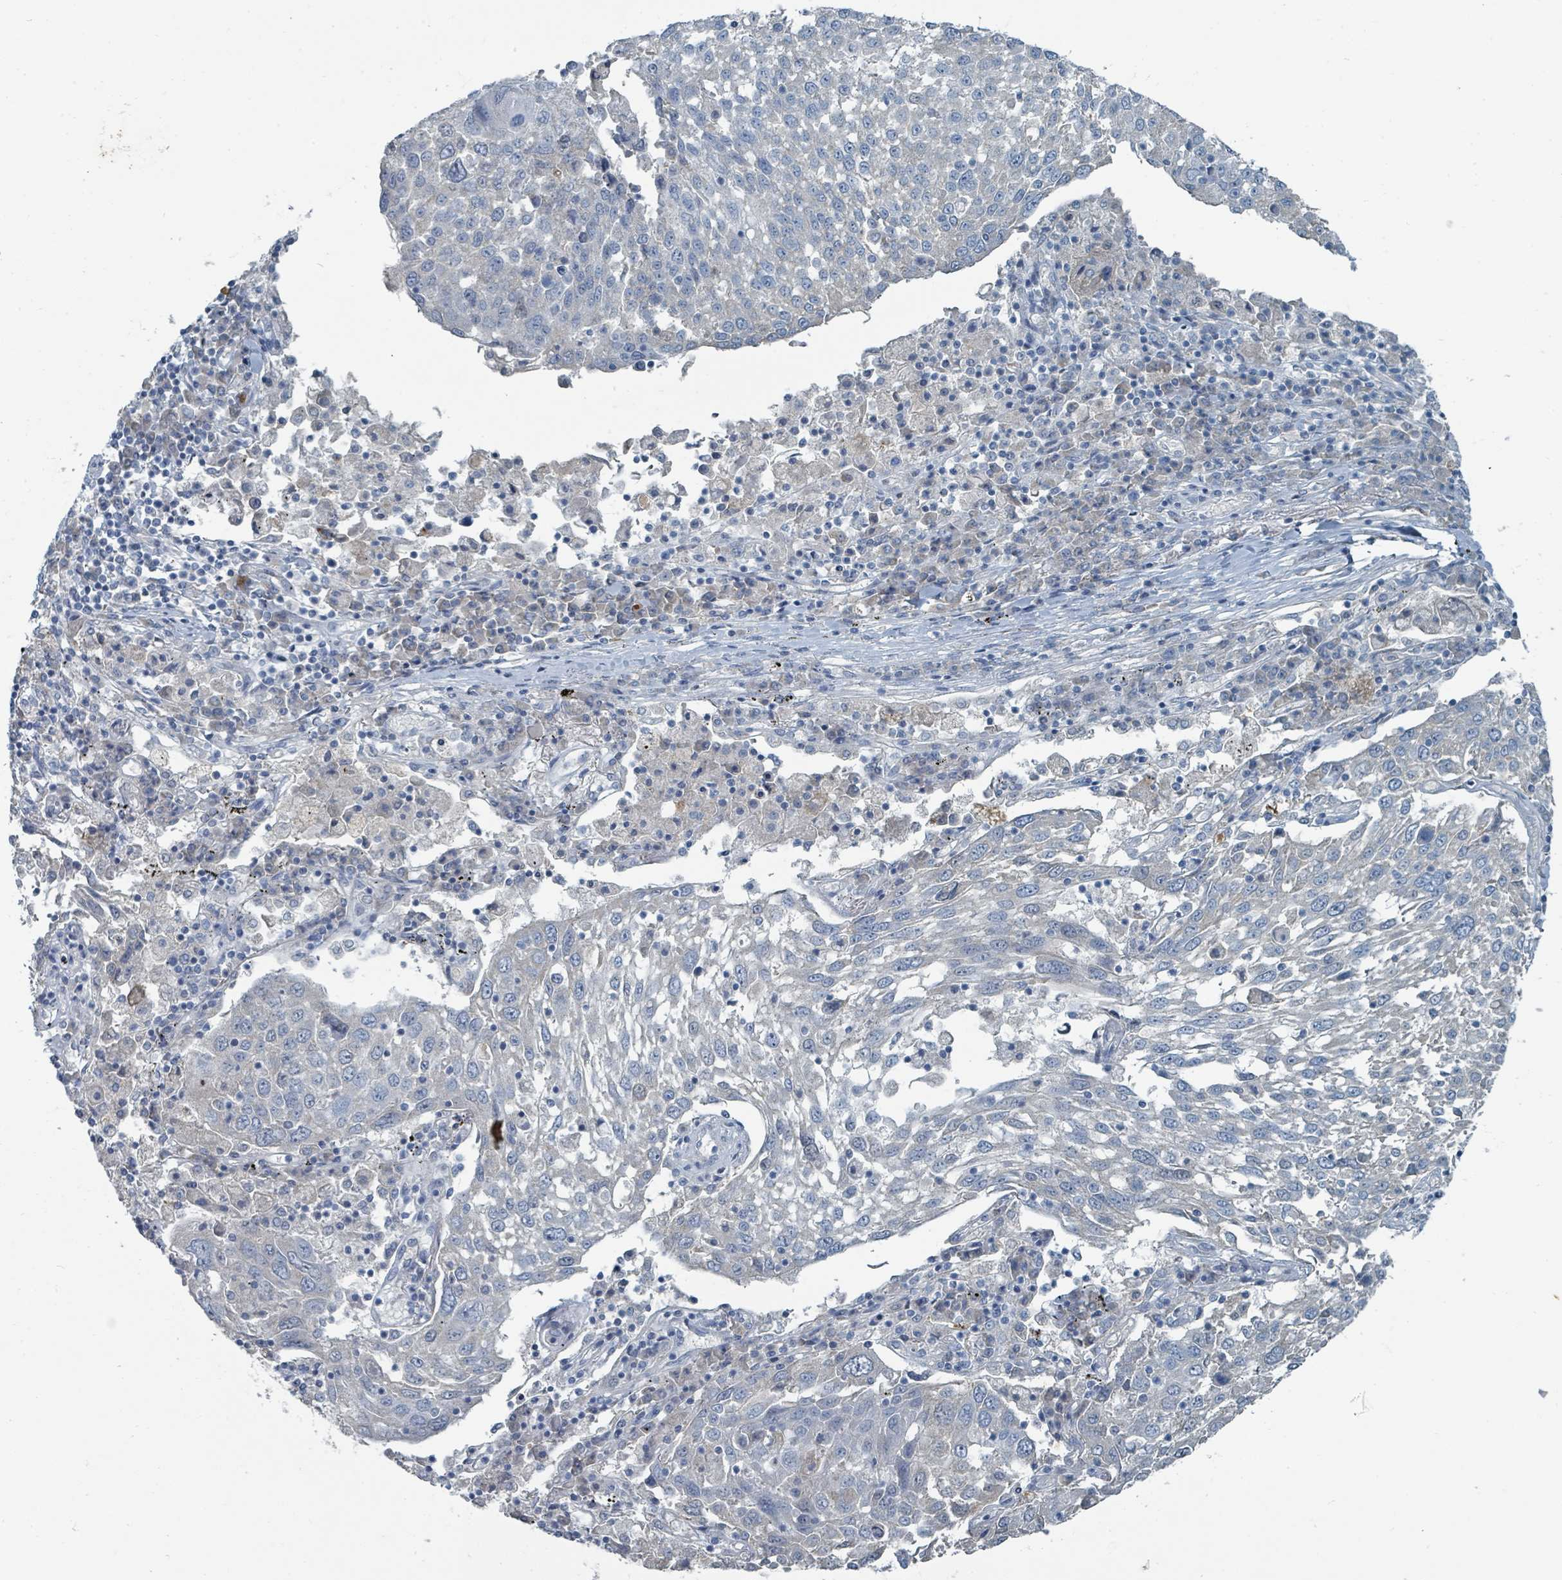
{"staining": {"intensity": "negative", "quantity": "none", "location": "none"}, "tissue": "lung cancer", "cell_type": "Tumor cells", "image_type": "cancer", "snomed": [{"axis": "morphology", "description": "Squamous cell carcinoma, NOS"}, {"axis": "topography", "description": "Lung"}], "caption": "DAB (3,3'-diaminobenzidine) immunohistochemical staining of human lung squamous cell carcinoma demonstrates no significant expression in tumor cells.", "gene": "RASA4", "patient": {"sex": "male", "age": 65}}